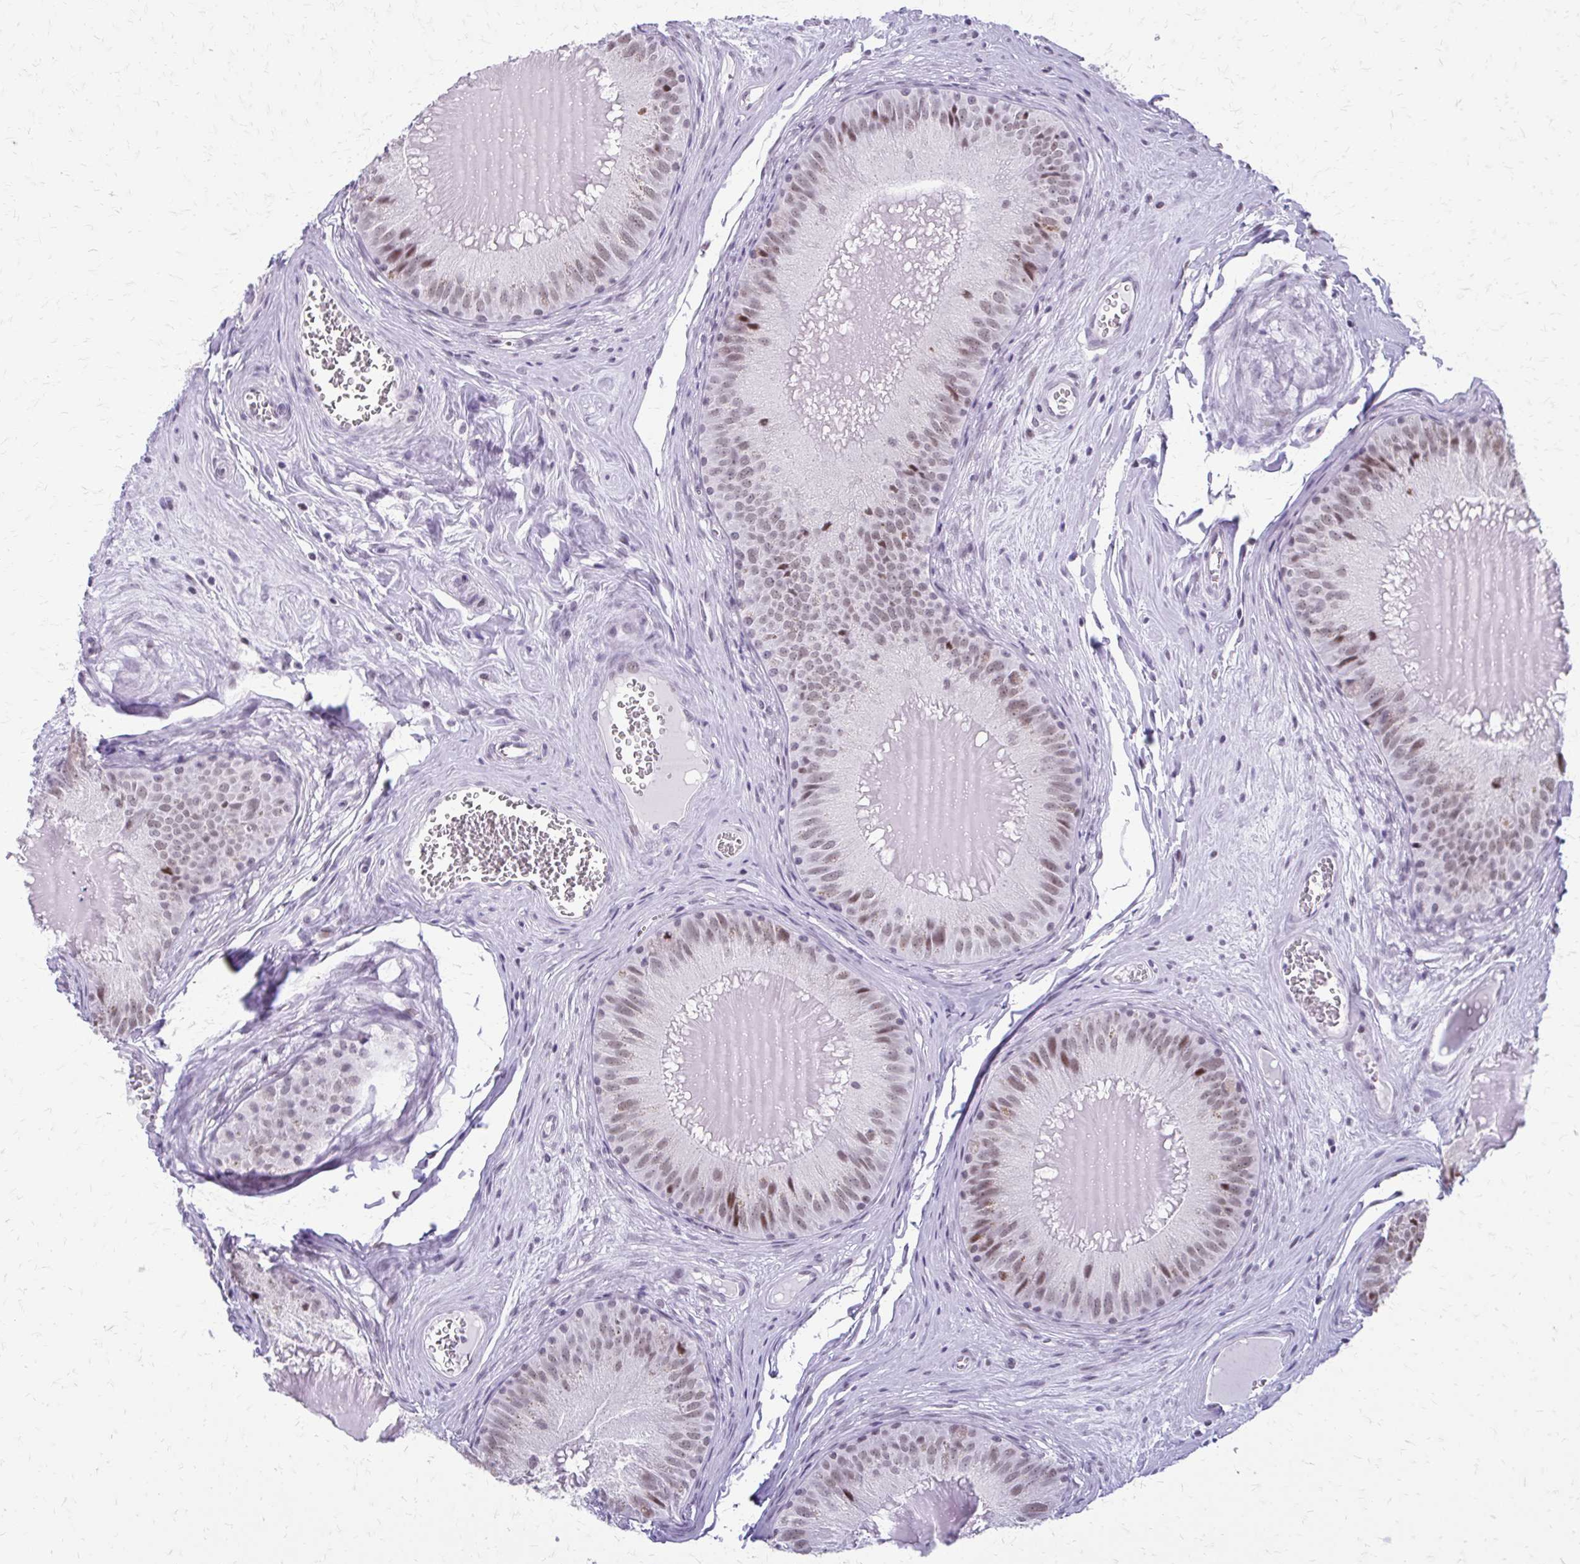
{"staining": {"intensity": "weak", "quantity": ">75%", "location": "nuclear"}, "tissue": "epididymis", "cell_type": "Glandular cells", "image_type": "normal", "snomed": [{"axis": "morphology", "description": "Normal tissue, NOS"}, {"axis": "topography", "description": "Epididymis, spermatic cord, NOS"}], "caption": "Benign epididymis shows weak nuclear expression in approximately >75% of glandular cells, visualized by immunohistochemistry. Using DAB (3,3'-diaminobenzidine) (brown) and hematoxylin (blue) stains, captured at high magnification using brightfield microscopy.", "gene": "SS18", "patient": {"sex": "male", "age": 39}}